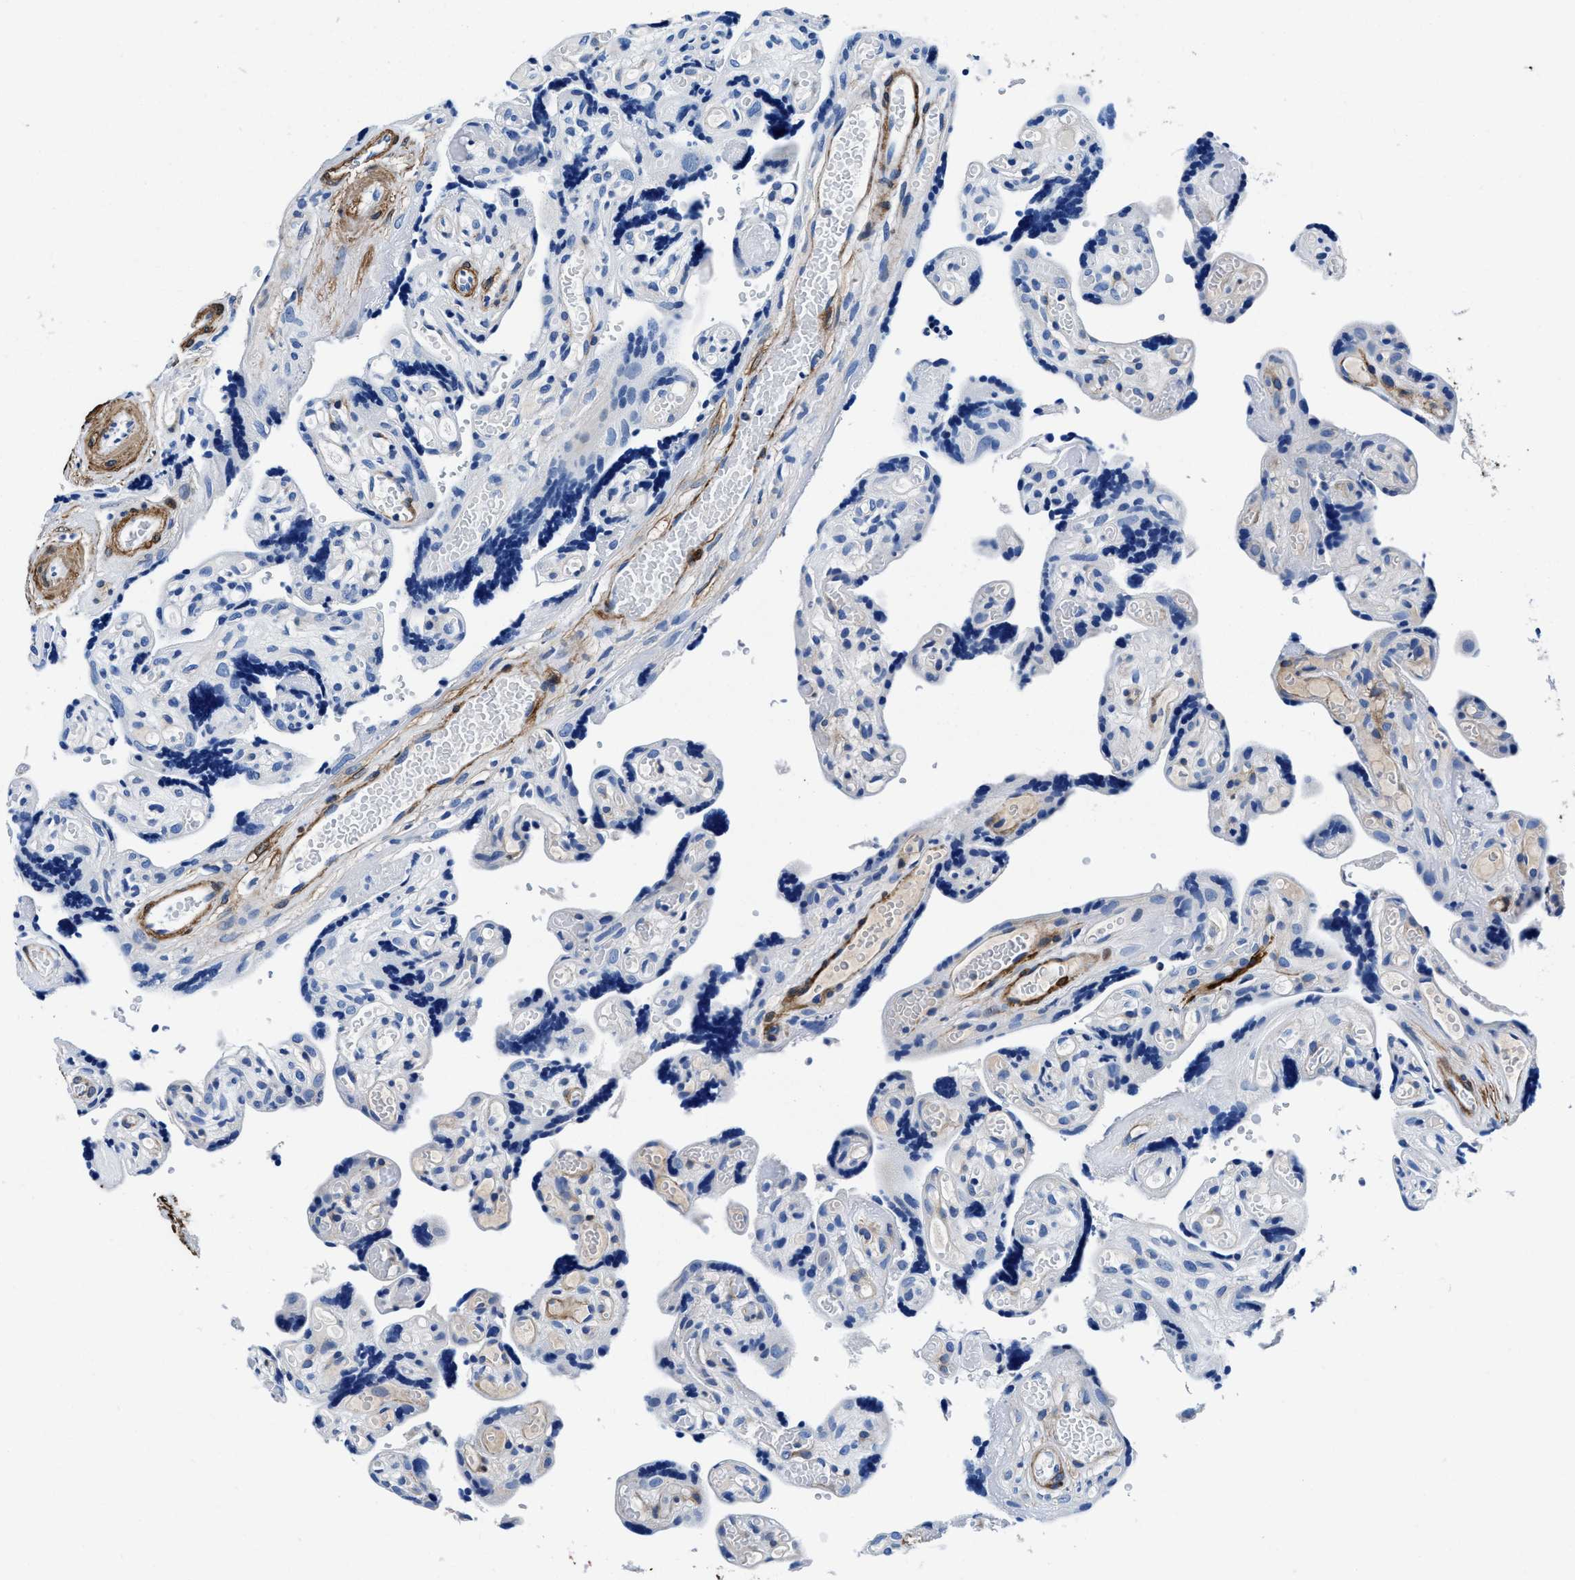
{"staining": {"intensity": "weak", "quantity": "<25%", "location": "cytoplasmic/membranous"}, "tissue": "placenta", "cell_type": "Decidual cells", "image_type": "normal", "snomed": [{"axis": "morphology", "description": "Normal tissue, NOS"}, {"axis": "topography", "description": "Placenta"}], "caption": "There is no significant staining in decidual cells of placenta. (Brightfield microscopy of DAB immunohistochemistry (IHC) at high magnification).", "gene": "TEX261", "patient": {"sex": "female", "age": 30}}